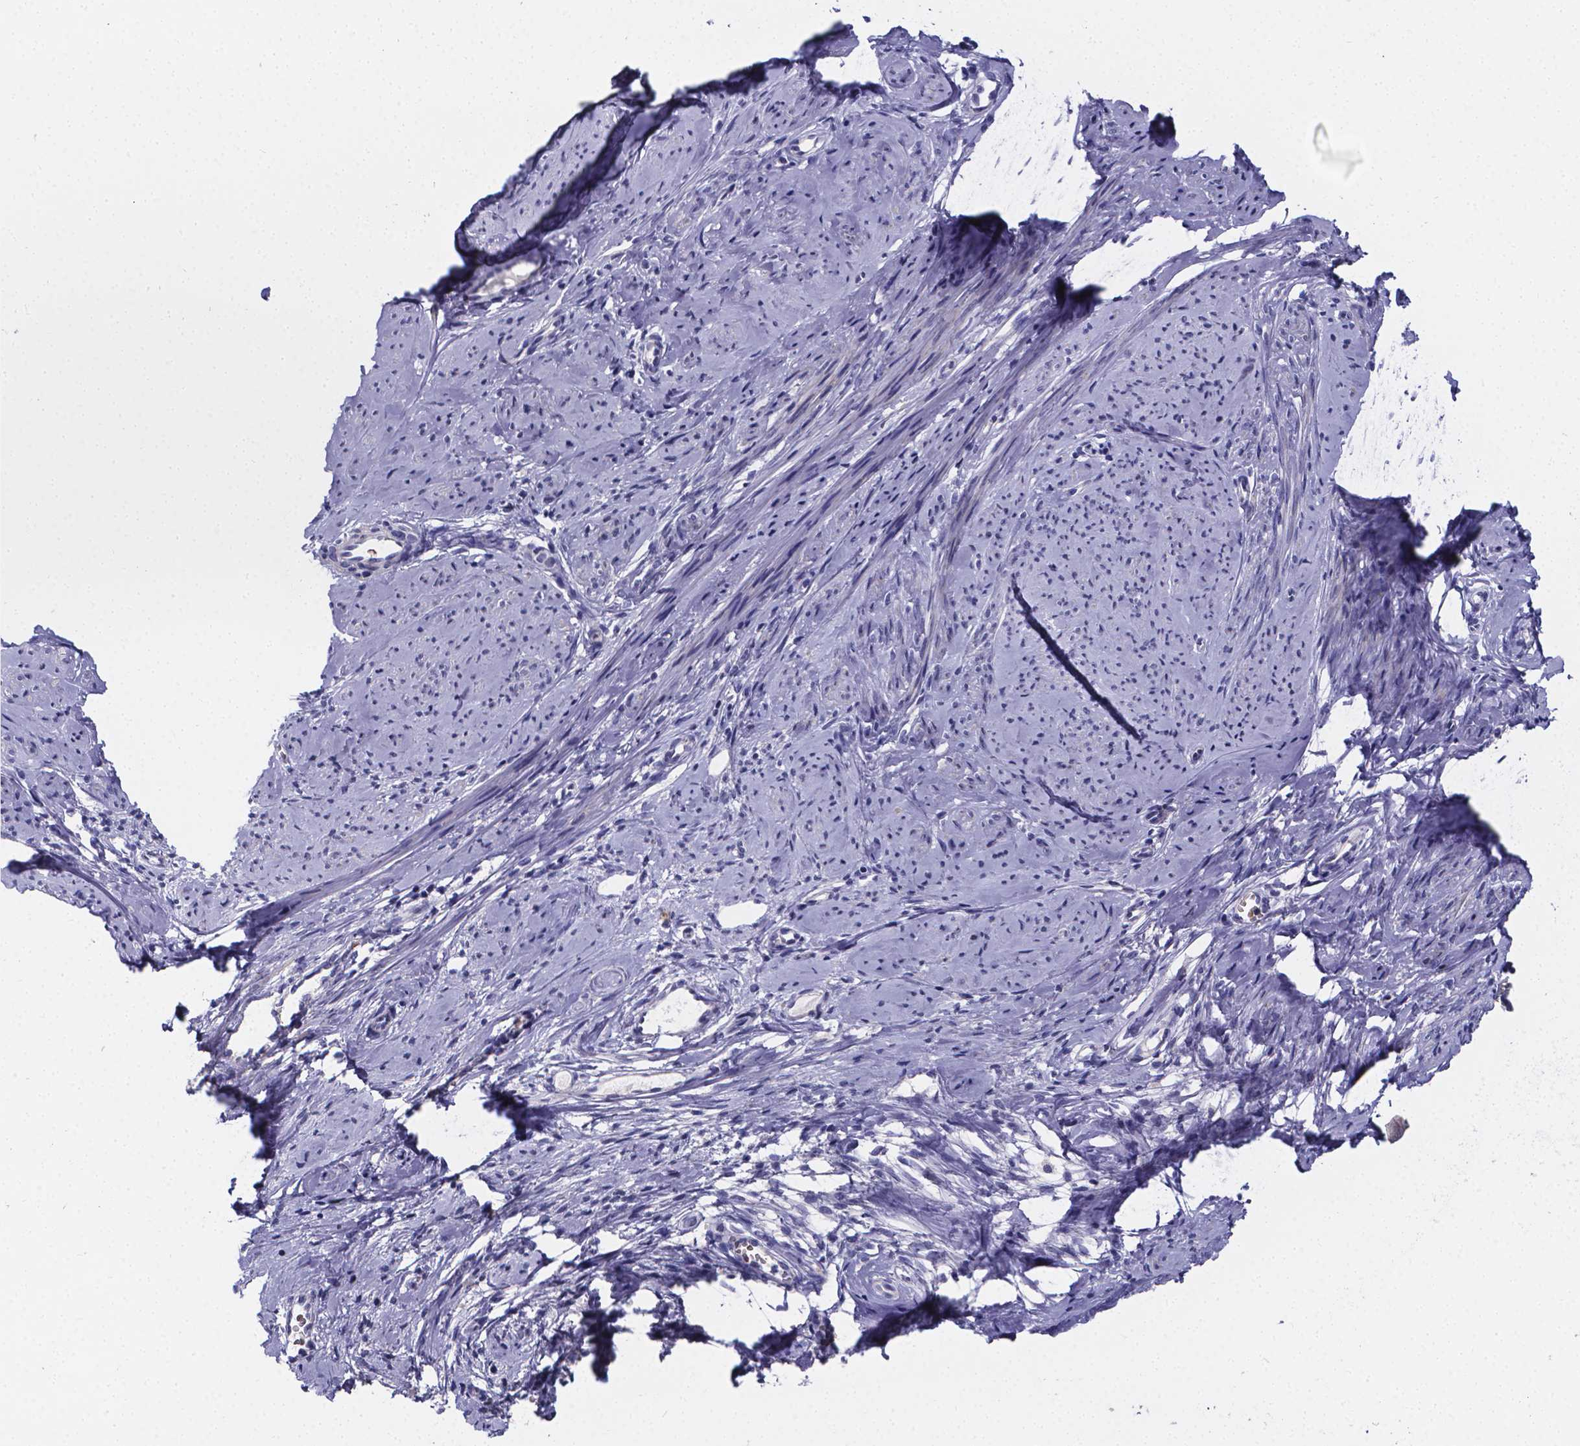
{"staining": {"intensity": "weak", "quantity": "<25%", "location": "cytoplasmic/membranous"}, "tissue": "smooth muscle", "cell_type": "Smooth muscle cells", "image_type": "normal", "snomed": [{"axis": "morphology", "description": "Normal tissue, NOS"}, {"axis": "topography", "description": "Smooth muscle"}], "caption": "This is an immunohistochemistry photomicrograph of benign smooth muscle. There is no positivity in smooth muscle cells.", "gene": "GABRA3", "patient": {"sex": "female", "age": 48}}